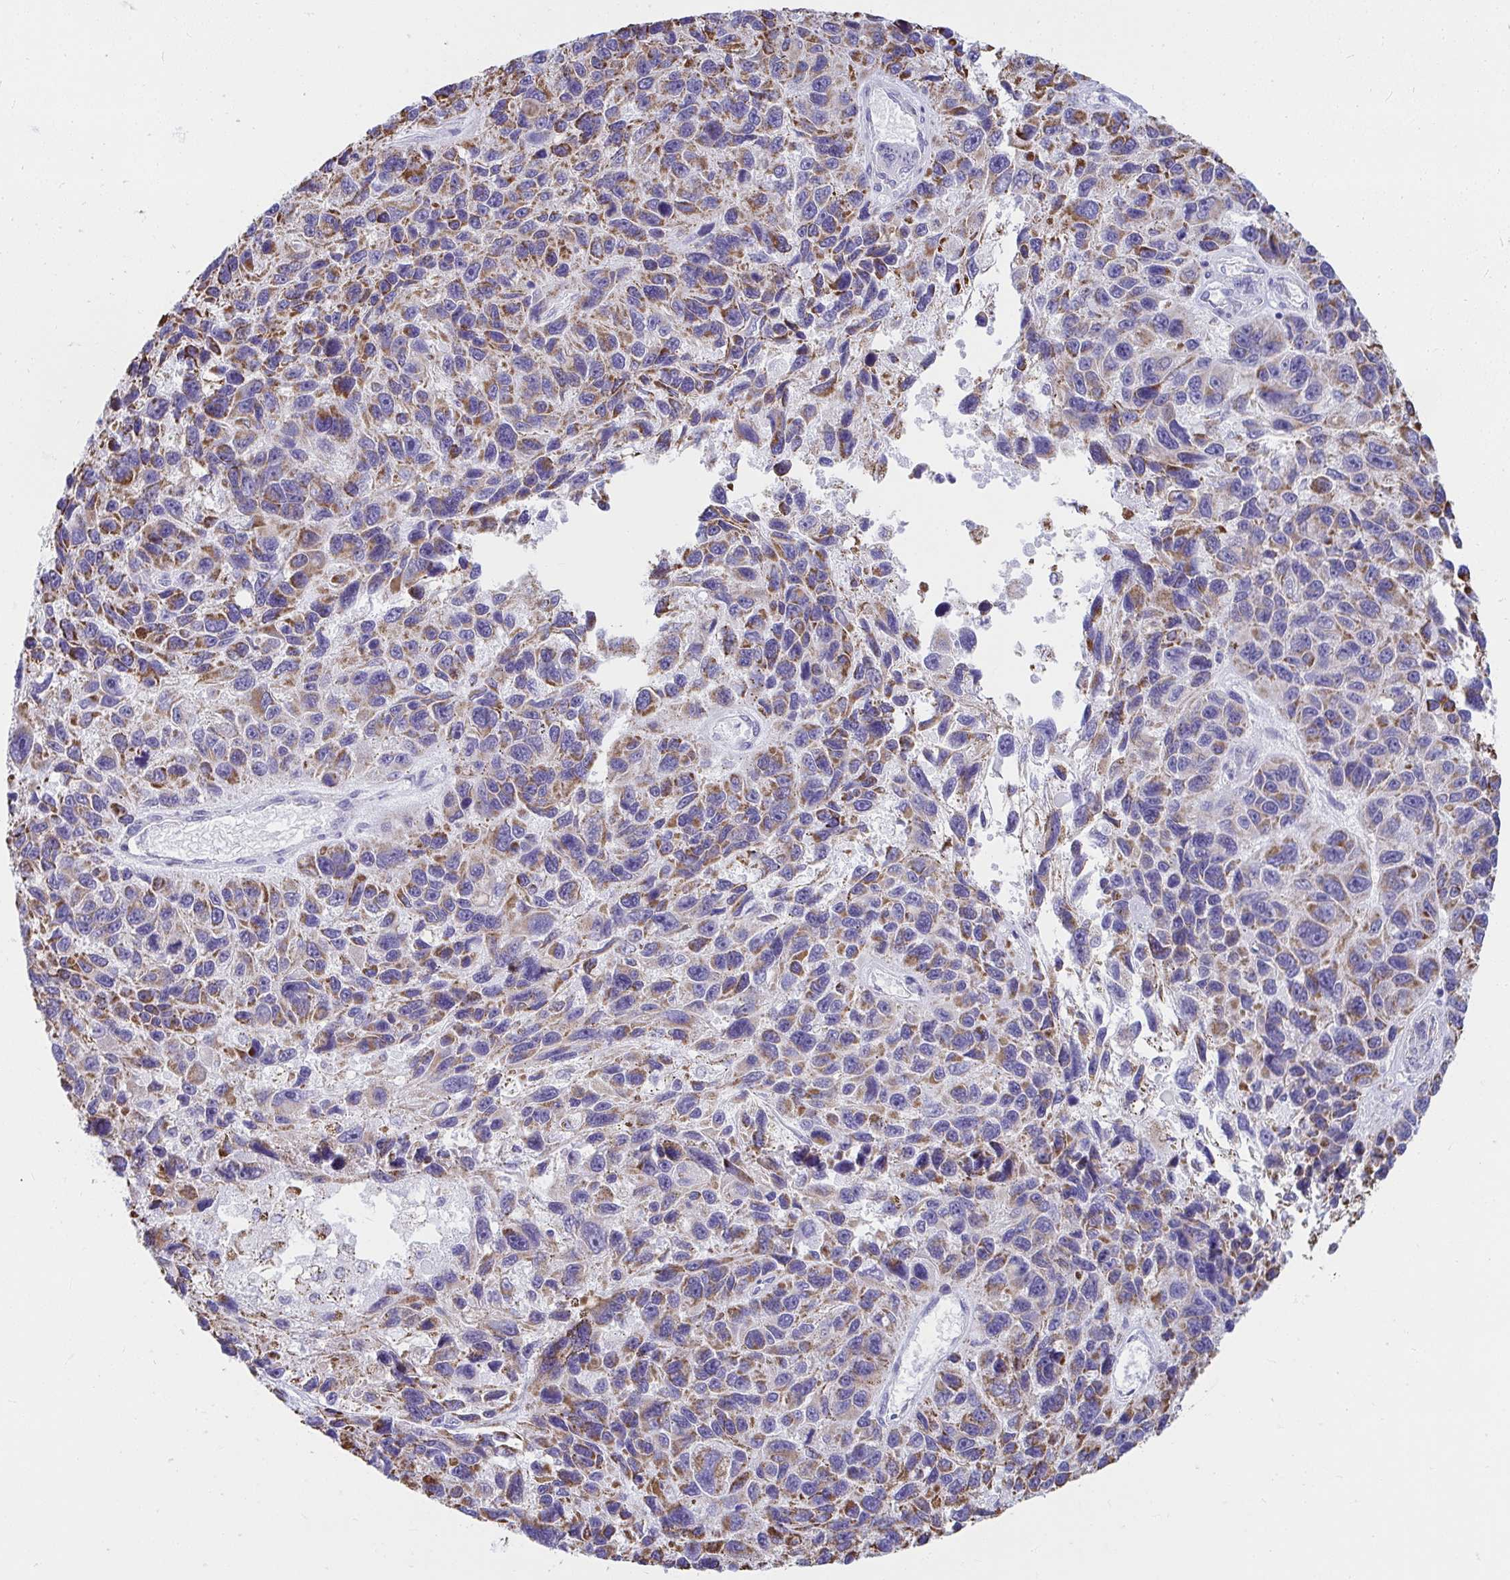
{"staining": {"intensity": "moderate", "quantity": "25%-75%", "location": "cytoplasmic/membranous"}, "tissue": "melanoma", "cell_type": "Tumor cells", "image_type": "cancer", "snomed": [{"axis": "morphology", "description": "Malignant melanoma, NOS"}, {"axis": "topography", "description": "Skin"}], "caption": "Melanoma stained for a protein displays moderate cytoplasmic/membranous positivity in tumor cells.", "gene": "SLC6A1", "patient": {"sex": "male", "age": 53}}